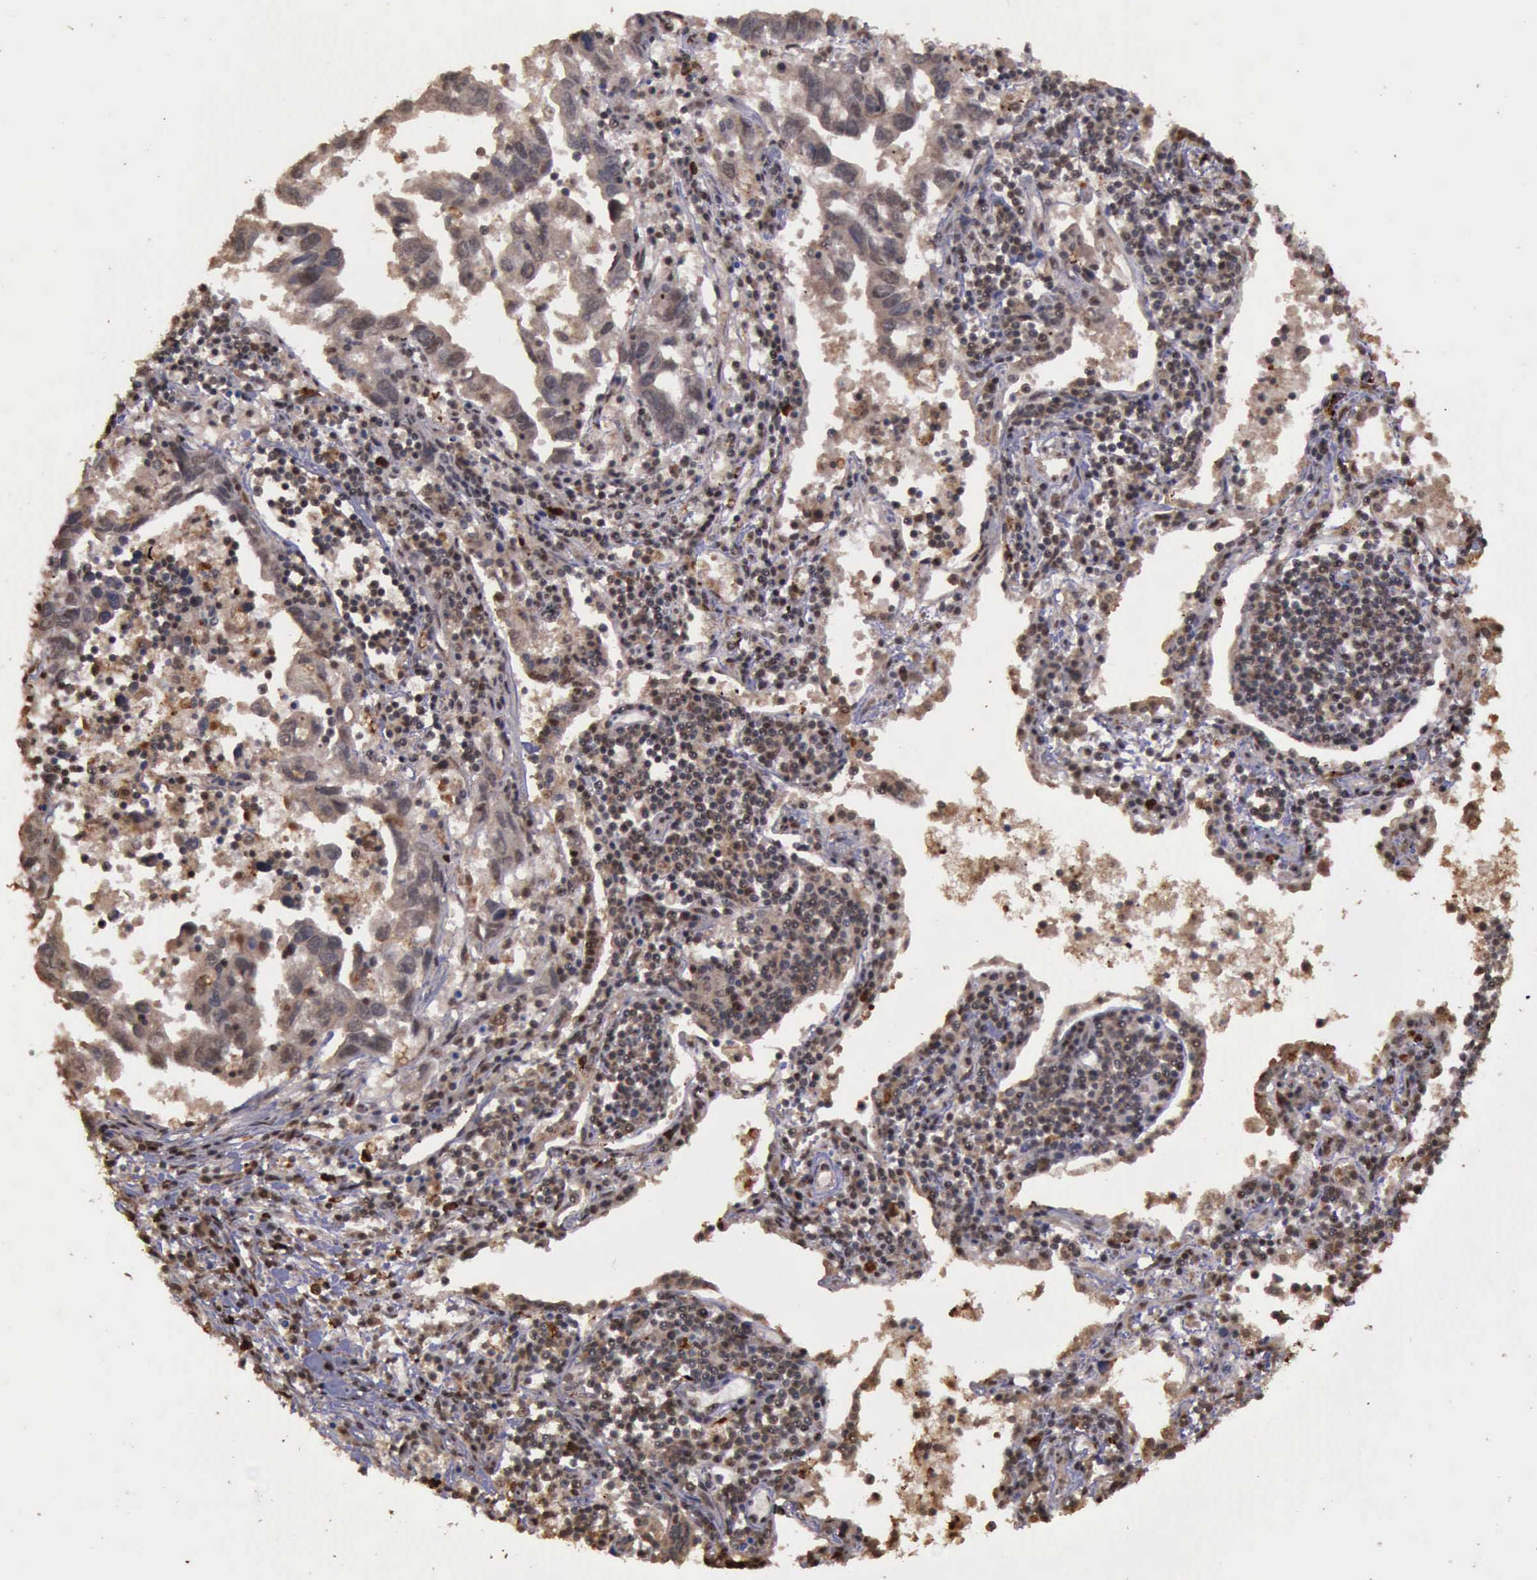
{"staining": {"intensity": "moderate", "quantity": ">75%", "location": "nuclear"}, "tissue": "lung cancer", "cell_type": "Tumor cells", "image_type": "cancer", "snomed": [{"axis": "morphology", "description": "Adenocarcinoma, NOS"}, {"axis": "topography", "description": "Lung"}], "caption": "High-power microscopy captured an immunohistochemistry micrograph of lung cancer, revealing moderate nuclear expression in approximately >75% of tumor cells.", "gene": "TRMT2A", "patient": {"sex": "male", "age": 48}}